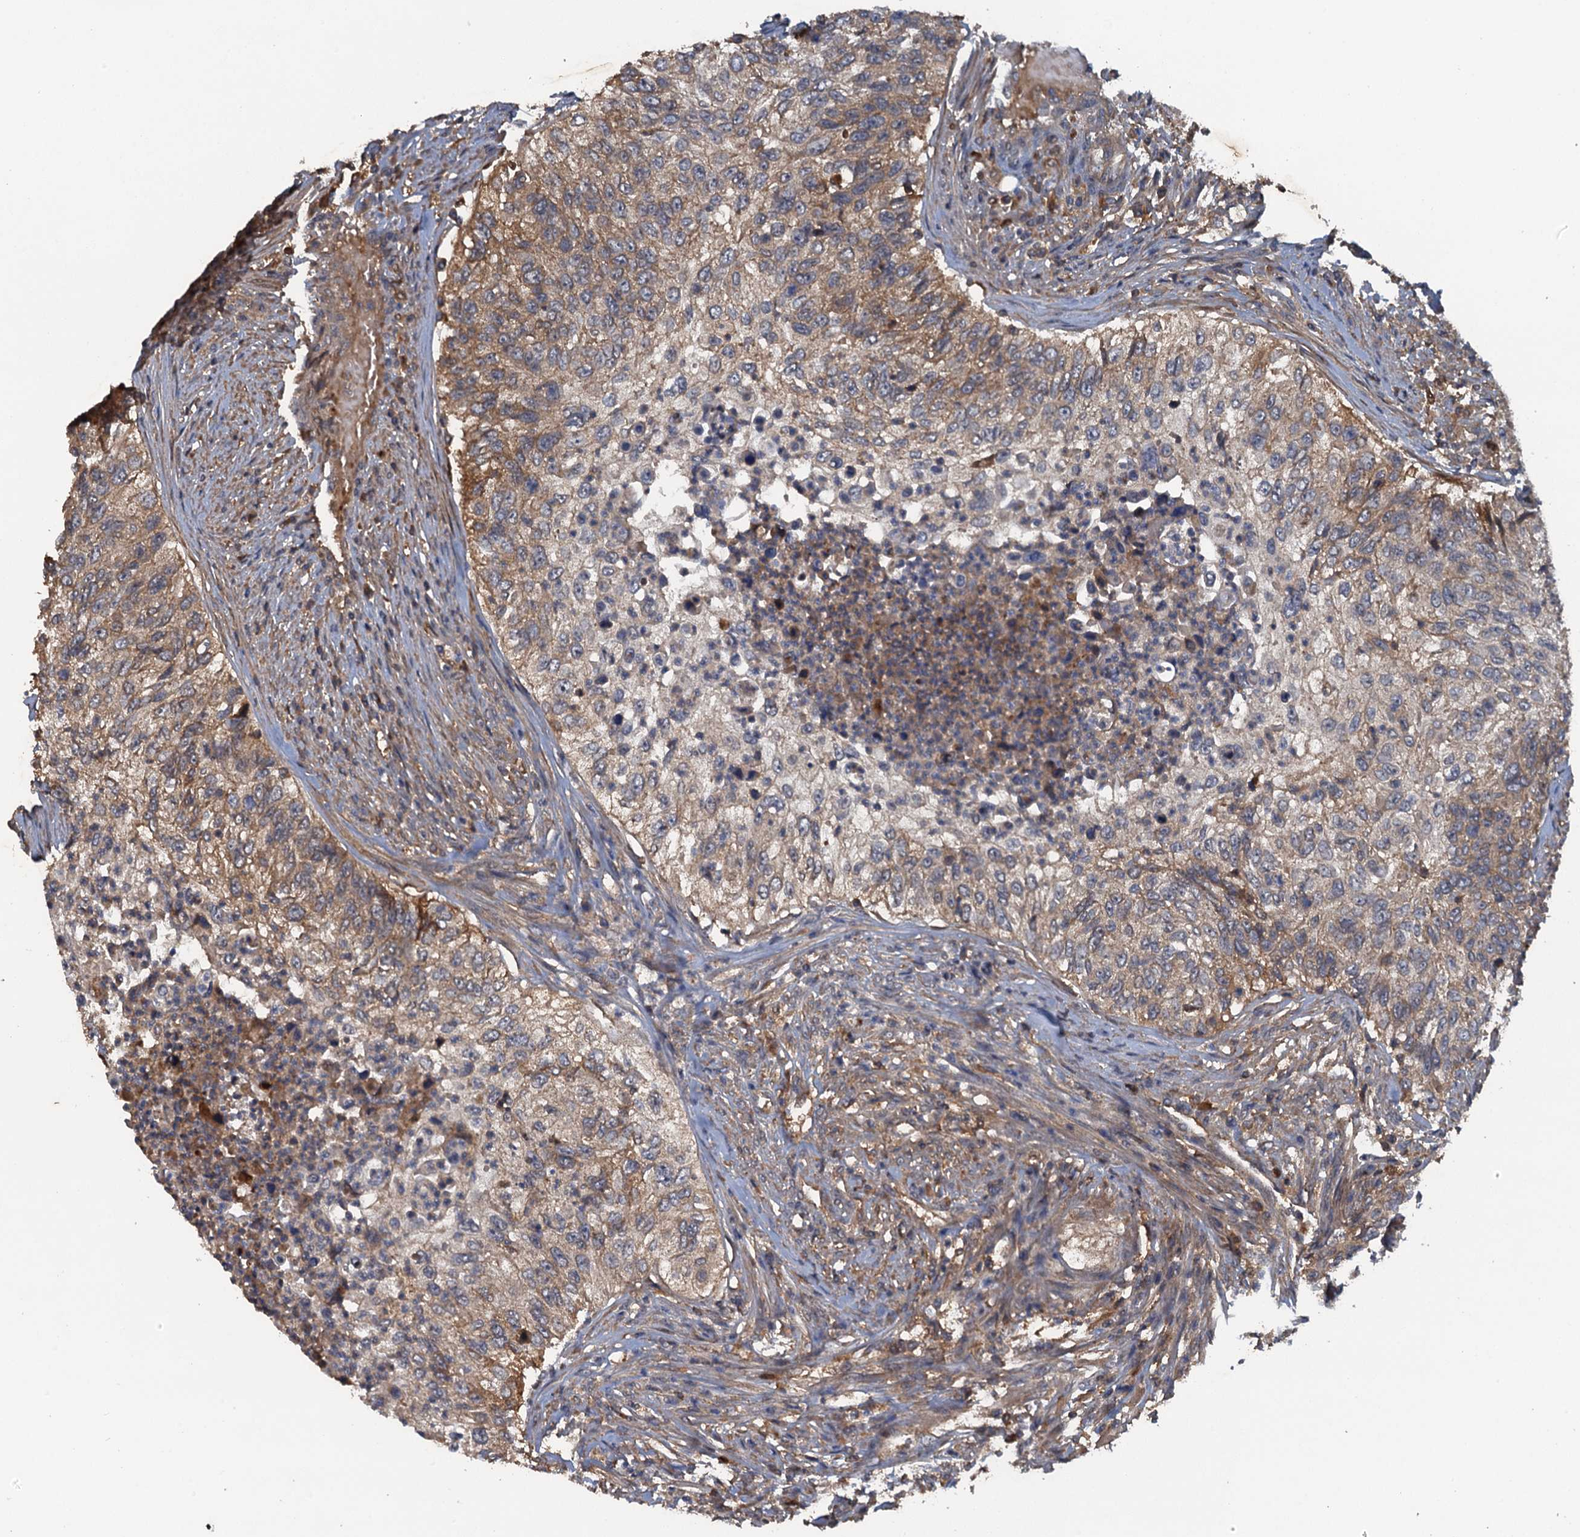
{"staining": {"intensity": "moderate", "quantity": "25%-75%", "location": "cytoplasmic/membranous"}, "tissue": "urothelial cancer", "cell_type": "Tumor cells", "image_type": "cancer", "snomed": [{"axis": "morphology", "description": "Urothelial carcinoma, High grade"}, {"axis": "topography", "description": "Urinary bladder"}], "caption": "The micrograph demonstrates a brown stain indicating the presence of a protein in the cytoplasmic/membranous of tumor cells in urothelial carcinoma (high-grade).", "gene": "HAPLN3", "patient": {"sex": "female", "age": 60}}